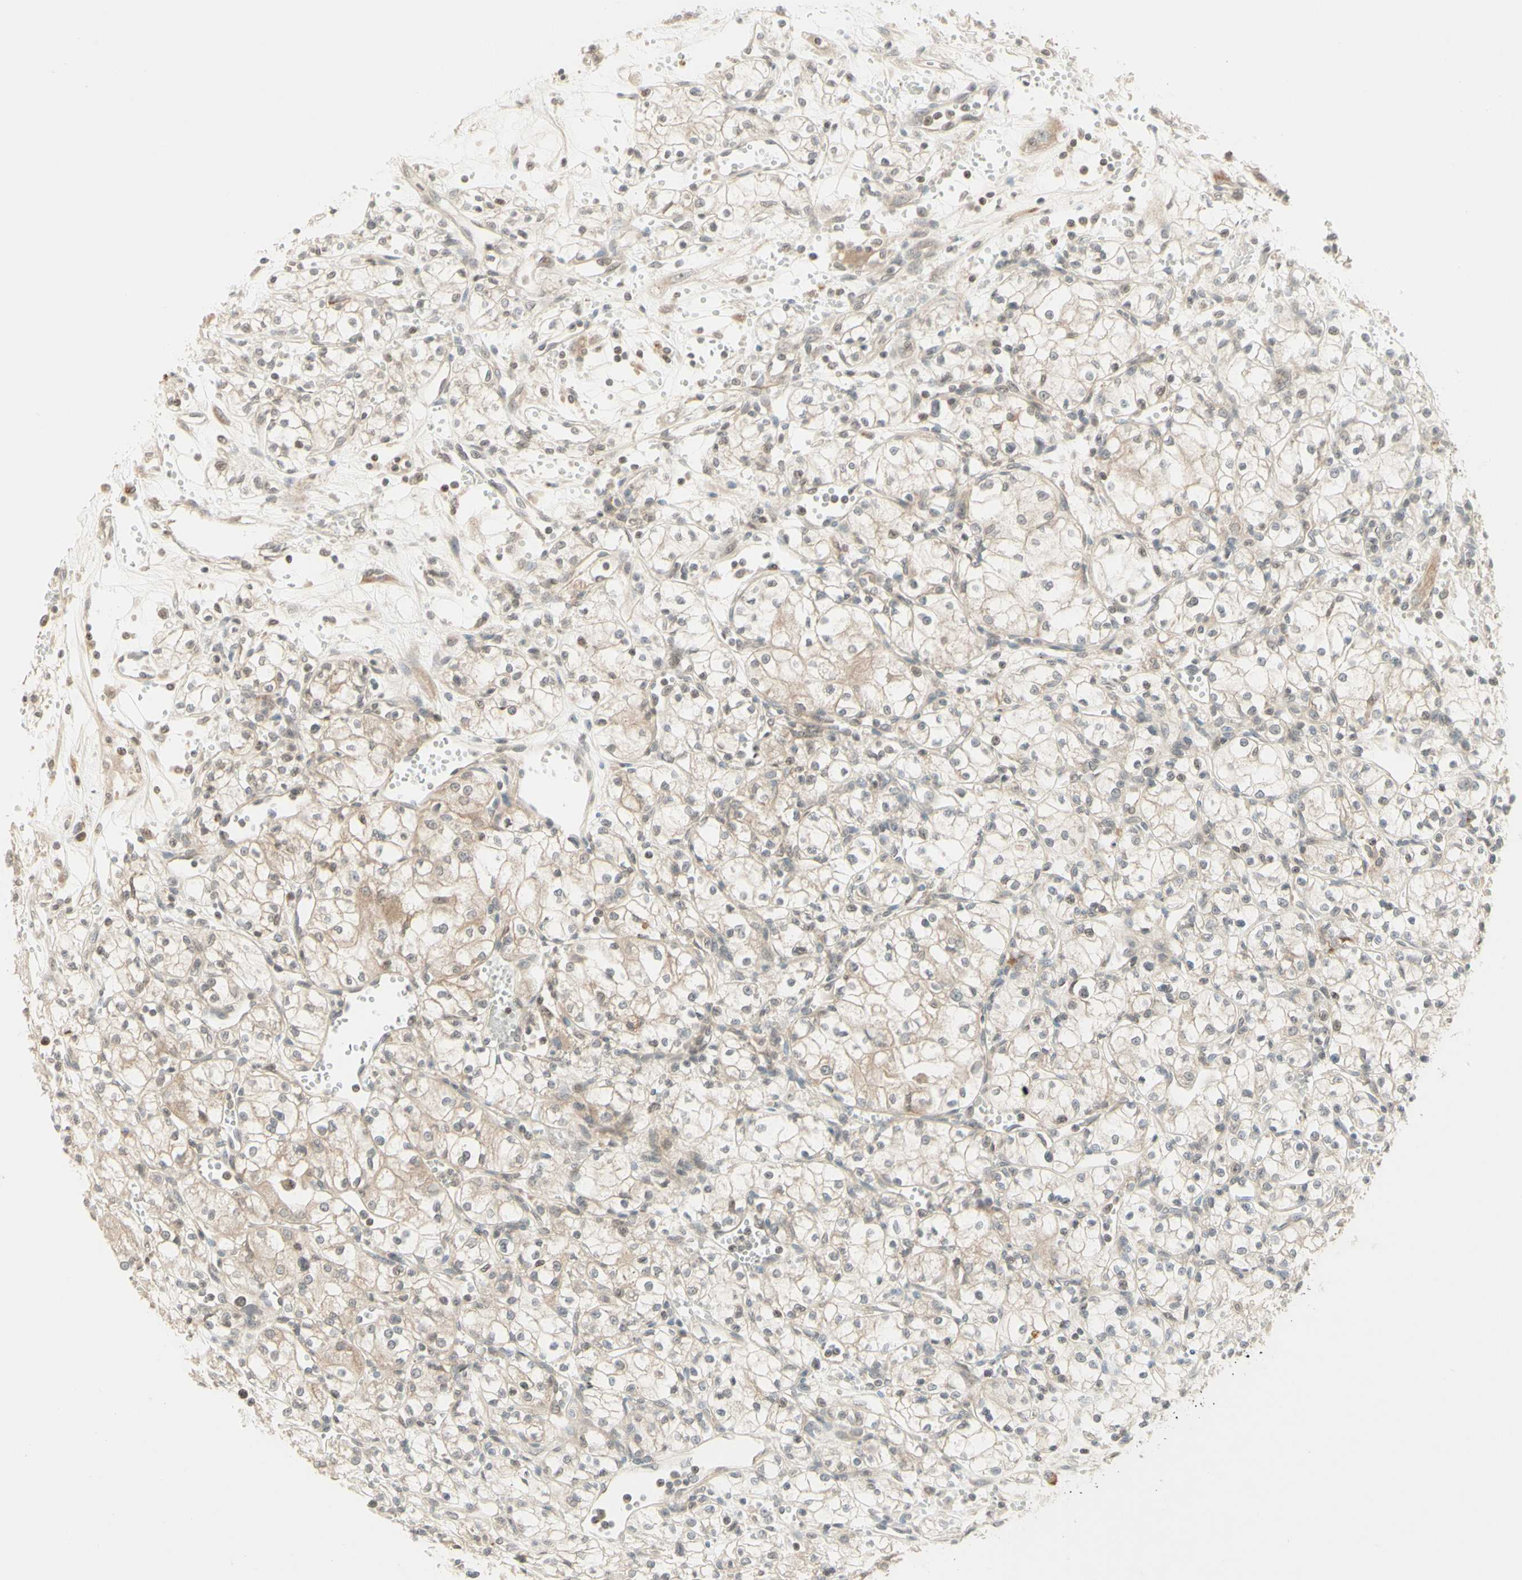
{"staining": {"intensity": "negative", "quantity": "none", "location": "none"}, "tissue": "renal cancer", "cell_type": "Tumor cells", "image_type": "cancer", "snomed": [{"axis": "morphology", "description": "Normal tissue, NOS"}, {"axis": "morphology", "description": "Adenocarcinoma, NOS"}, {"axis": "topography", "description": "Kidney"}], "caption": "Renal cancer was stained to show a protein in brown. There is no significant staining in tumor cells.", "gene": "ZW10", "patient": {"sex": "male", "age": 59}}